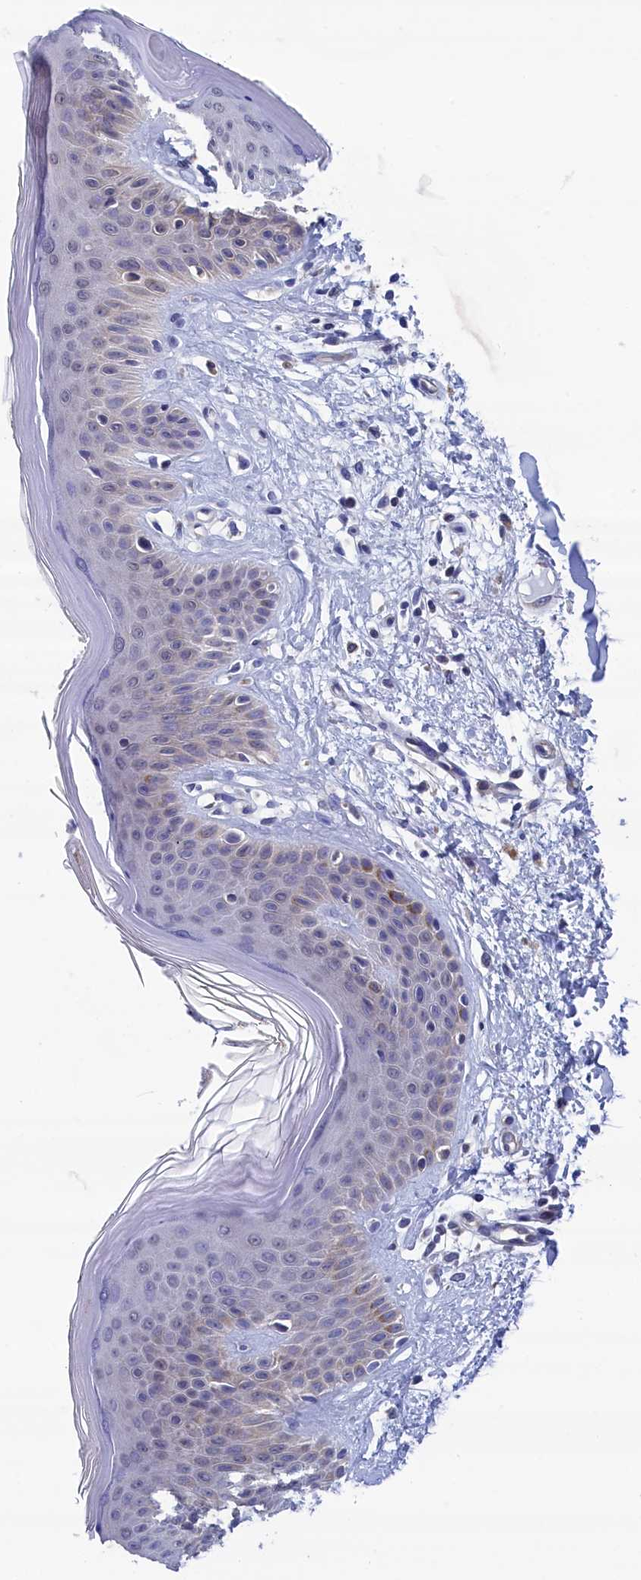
{"staining": {"intensity": "negative", "quantity": "none", "location": "none"}, "tissue": "skin", "cell_type": "Fibroblasts", "image_type": "normal", "snomed": [{"axis": "morphology", "description": "Normal tissue, NOS"}, {"axis": "topography", "description": "Skin"}], "caption": "Immunohistochemistry (IHC) image of unremarkable skin stained for a protein (brown), which exhibits no positivity in fibroblasts. (DAB immunohistochemistry (IHC), high magnification).", "gene": "PGP", "patient": {"sex": "female", "age": 64}}